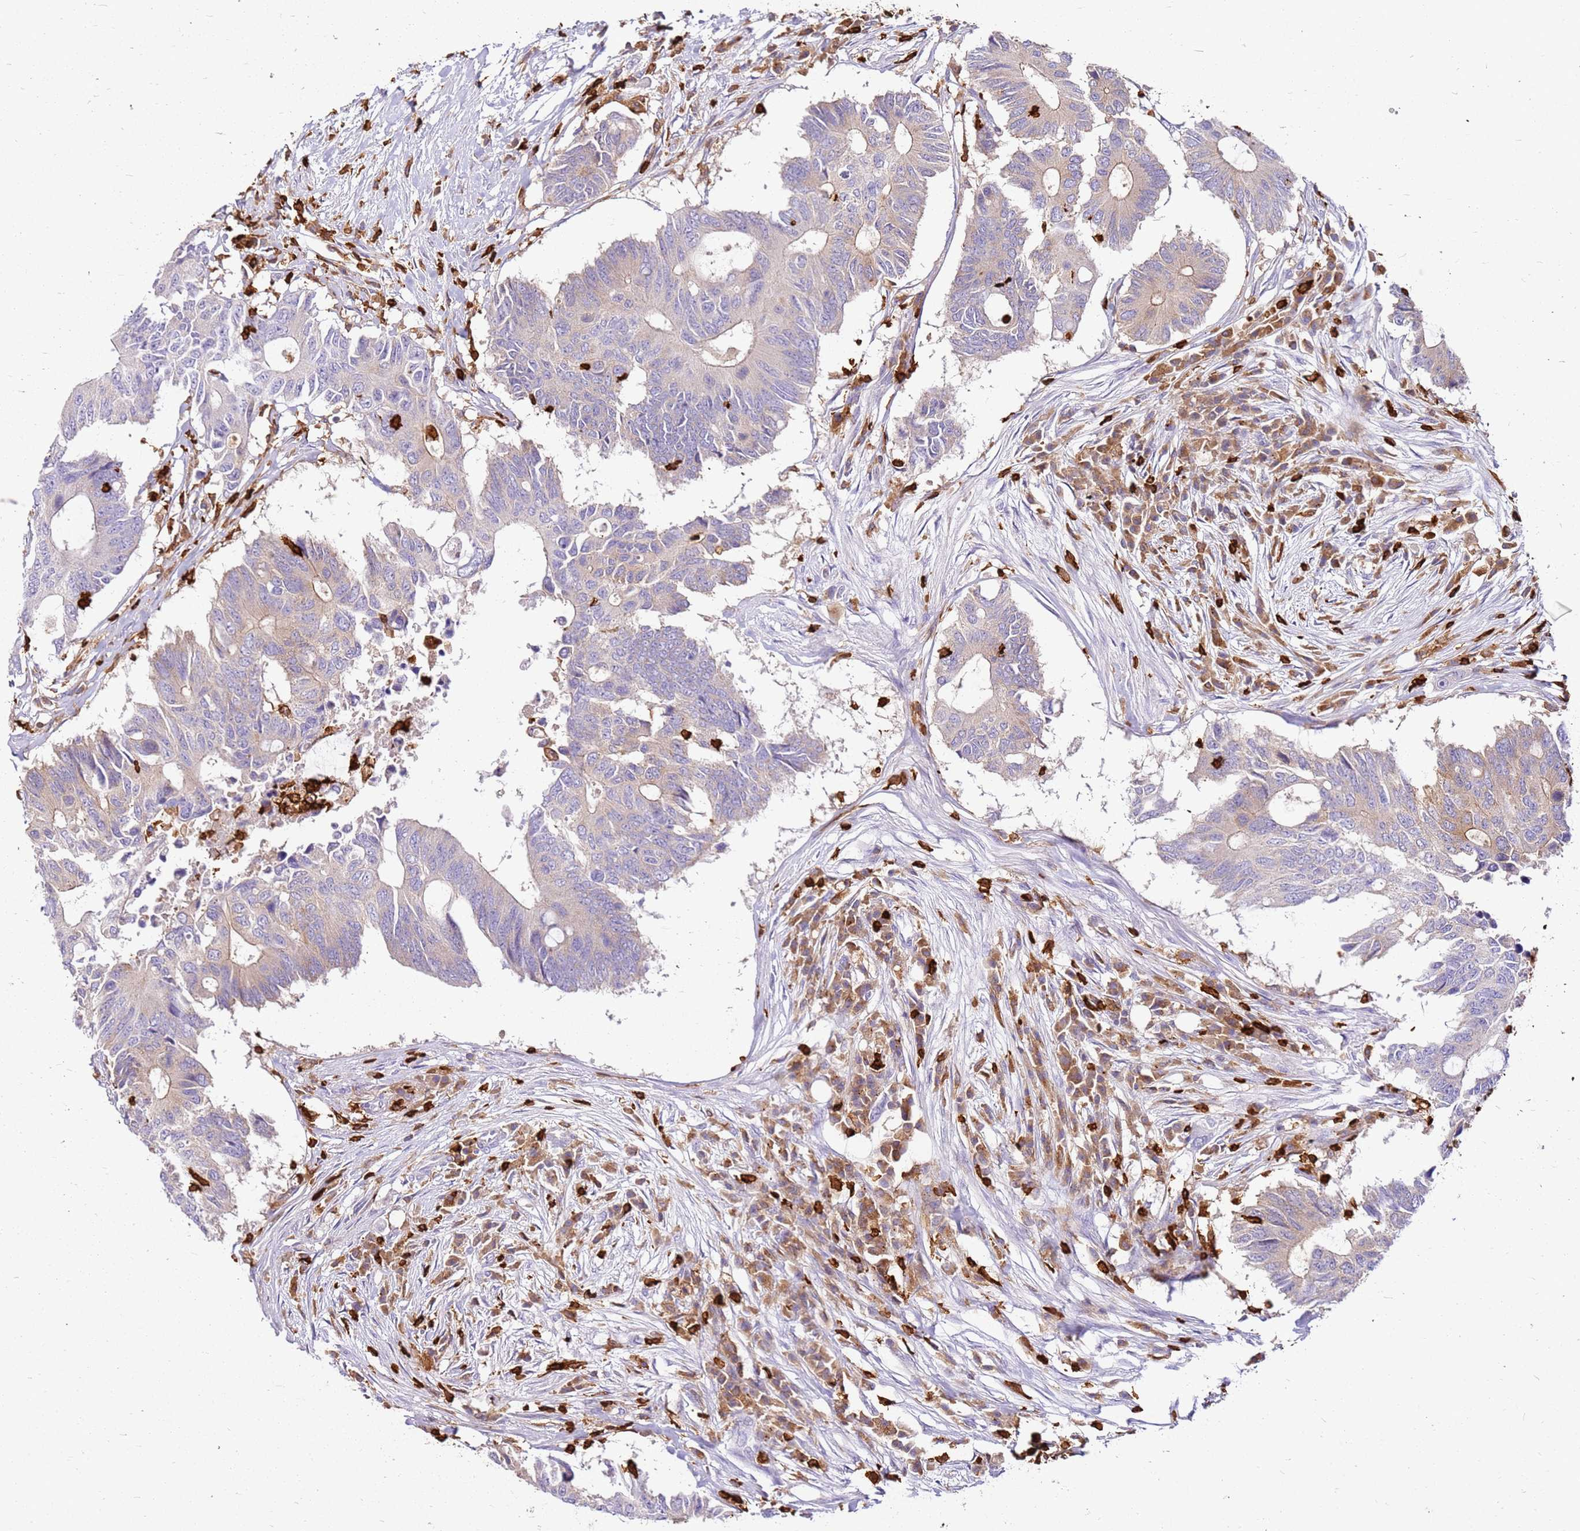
{"staining": {"intensity": "weak", "quantity": "<25%", "location": "cytoplasmic/membranous"}, "tissue": "colorectal cancer", "cell_type": "Tumor cells", "image_type": "cancer", "snomed": [{"axis": "morphology", "description": "Adenocarcinoma, NOS"}, {"axis": "topography", "description": "Colon"}], "caption": "High power microscopy histopathology image of an IHC image of colorectal adenocarcinoma, revealing no significant staining in tumor cells.", "gene": "CORO1A", "patient": {"sex": "male", "age": 71}}